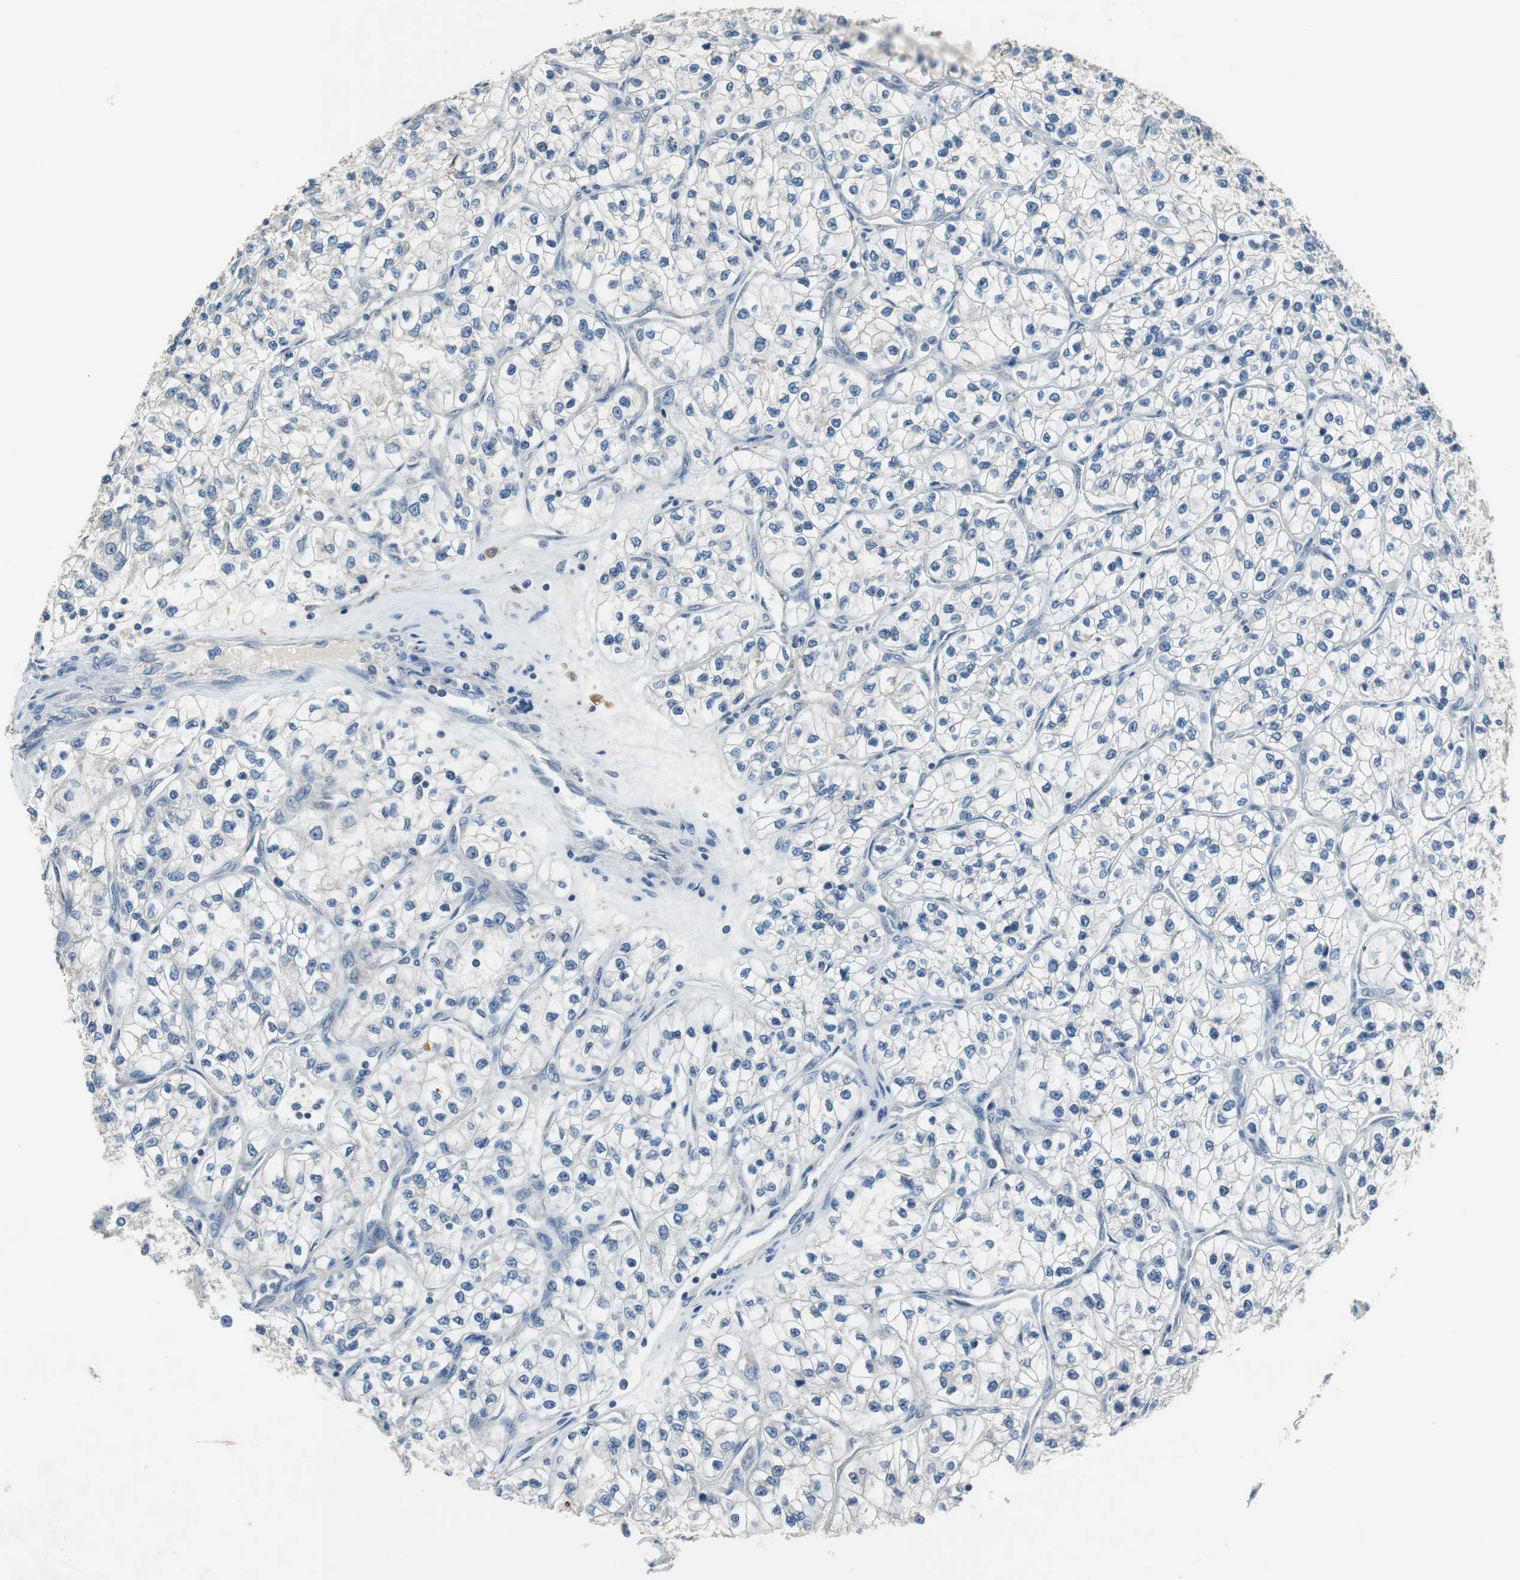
{"staining": {"intensity": "negative", "quantity": "none", "location": "none"}, "tissue": "renal cancer", "cell_type": "Tumor cells", "image_type": "cancer", "snomed": [{"axis": "morphology", "description": "Adenocarcinoma, NOS"}, {"axis": "topography", "description": "Kidney"}], "caption": "Renal cancer was stained to show a protein in brown. There is no significant positivity in tumor cells. (DAB (3,3'-diaminobenzidine) IHC, high magnification).", "gene": "ALDH4A1", "patient": {"sex": "female", "age": 57}}